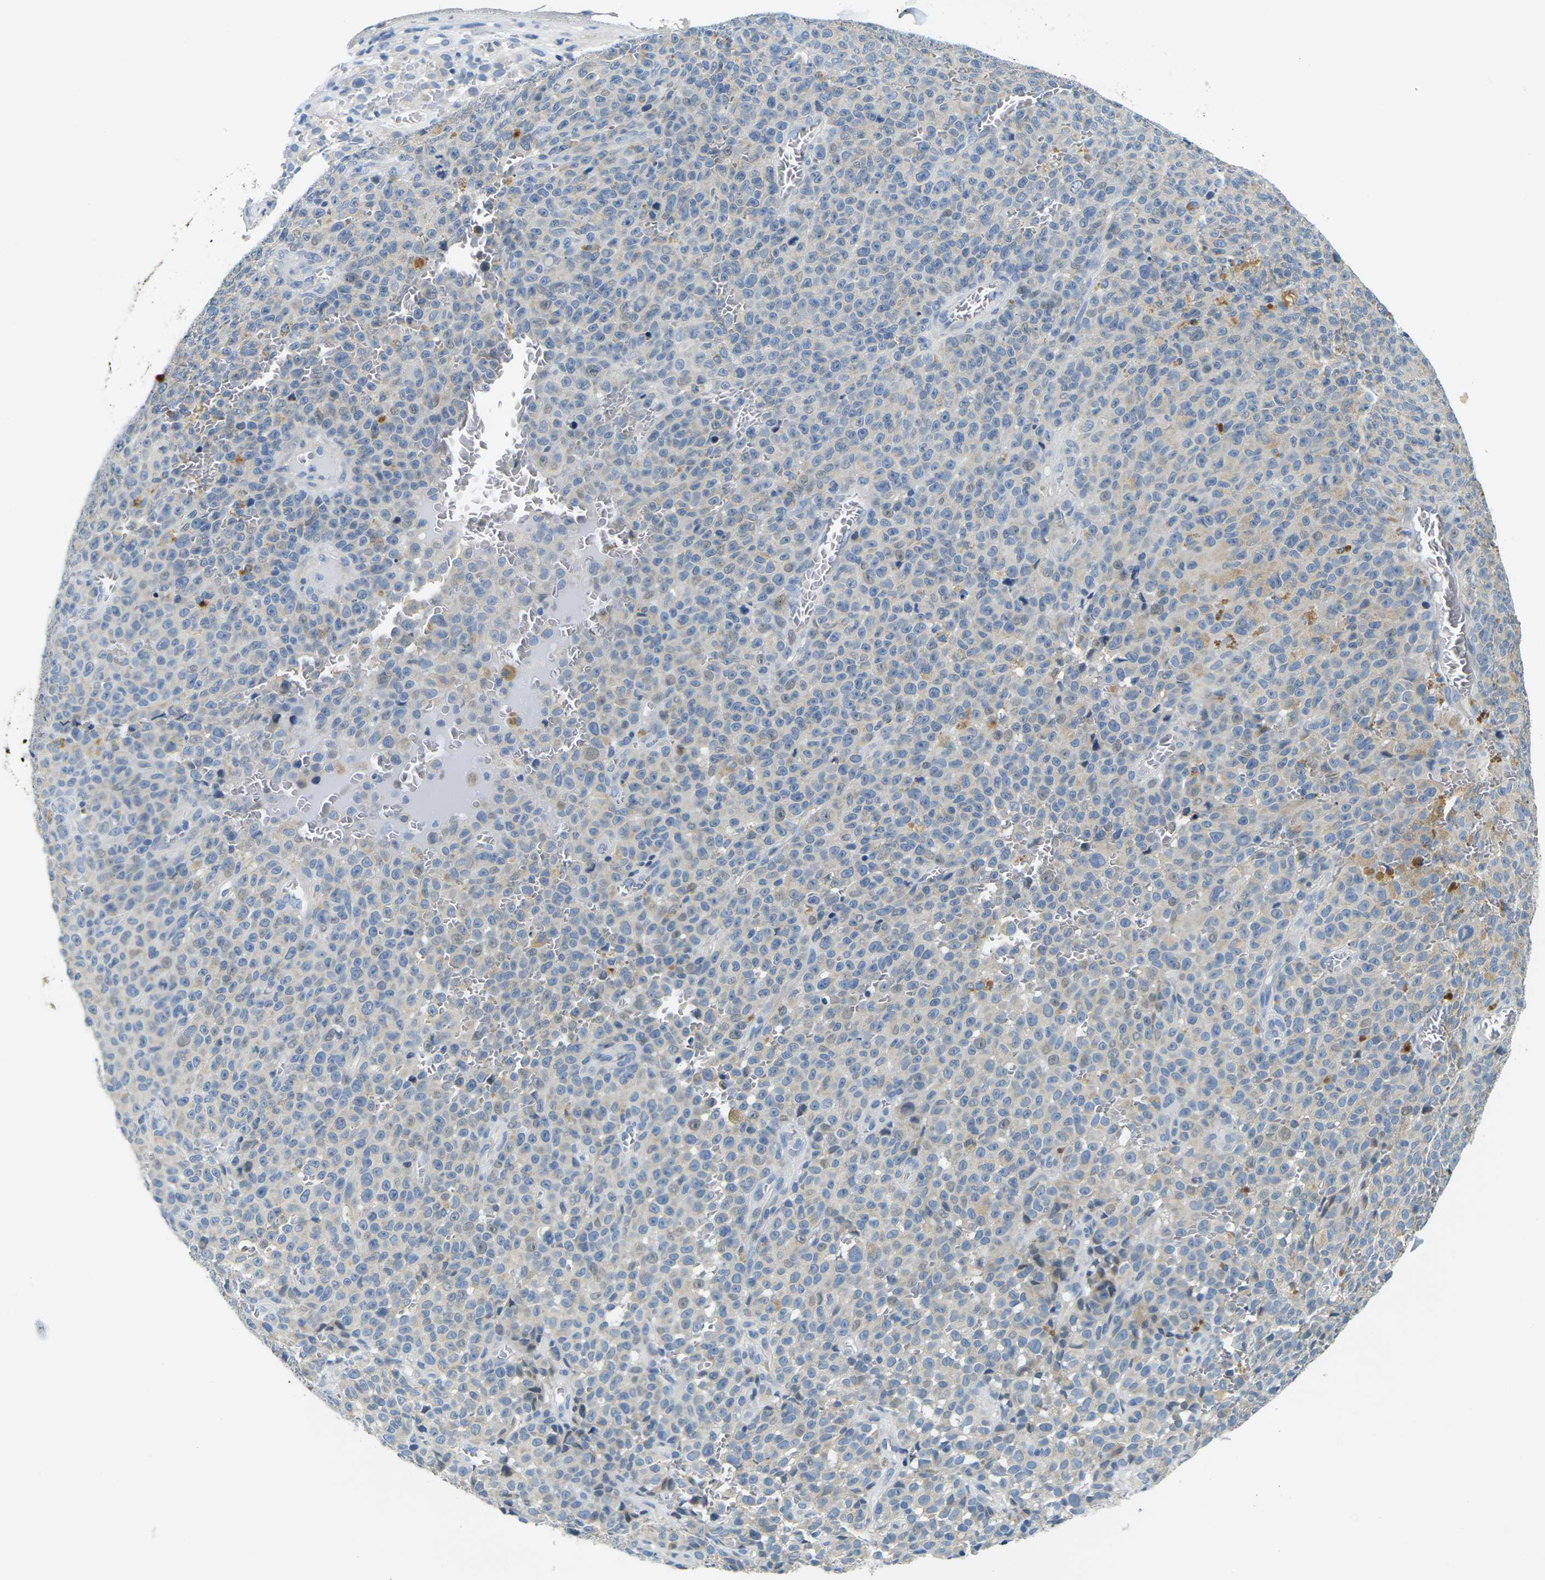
{"staining": {"intensity": "moderate", "quantity": "<25%", "location": "cytoplasmic/membranous"}, "tissue": "melanoma", "cell_type": "Tumor cells", "image_type": "cancer", "snomed": [{"axis": "morphology", "description": "Malignant melanoma, NOS"}, {"axis": "topography", "description": "Skin"}], "caption": "Malignant melanoma stained with a brown dye exhibits moderate cytoplasmic/membranous positive positivity in about <25% of tumor cells.", "gene": "SHISAL2B", "patient": {"sex": "female", "age": 82}}